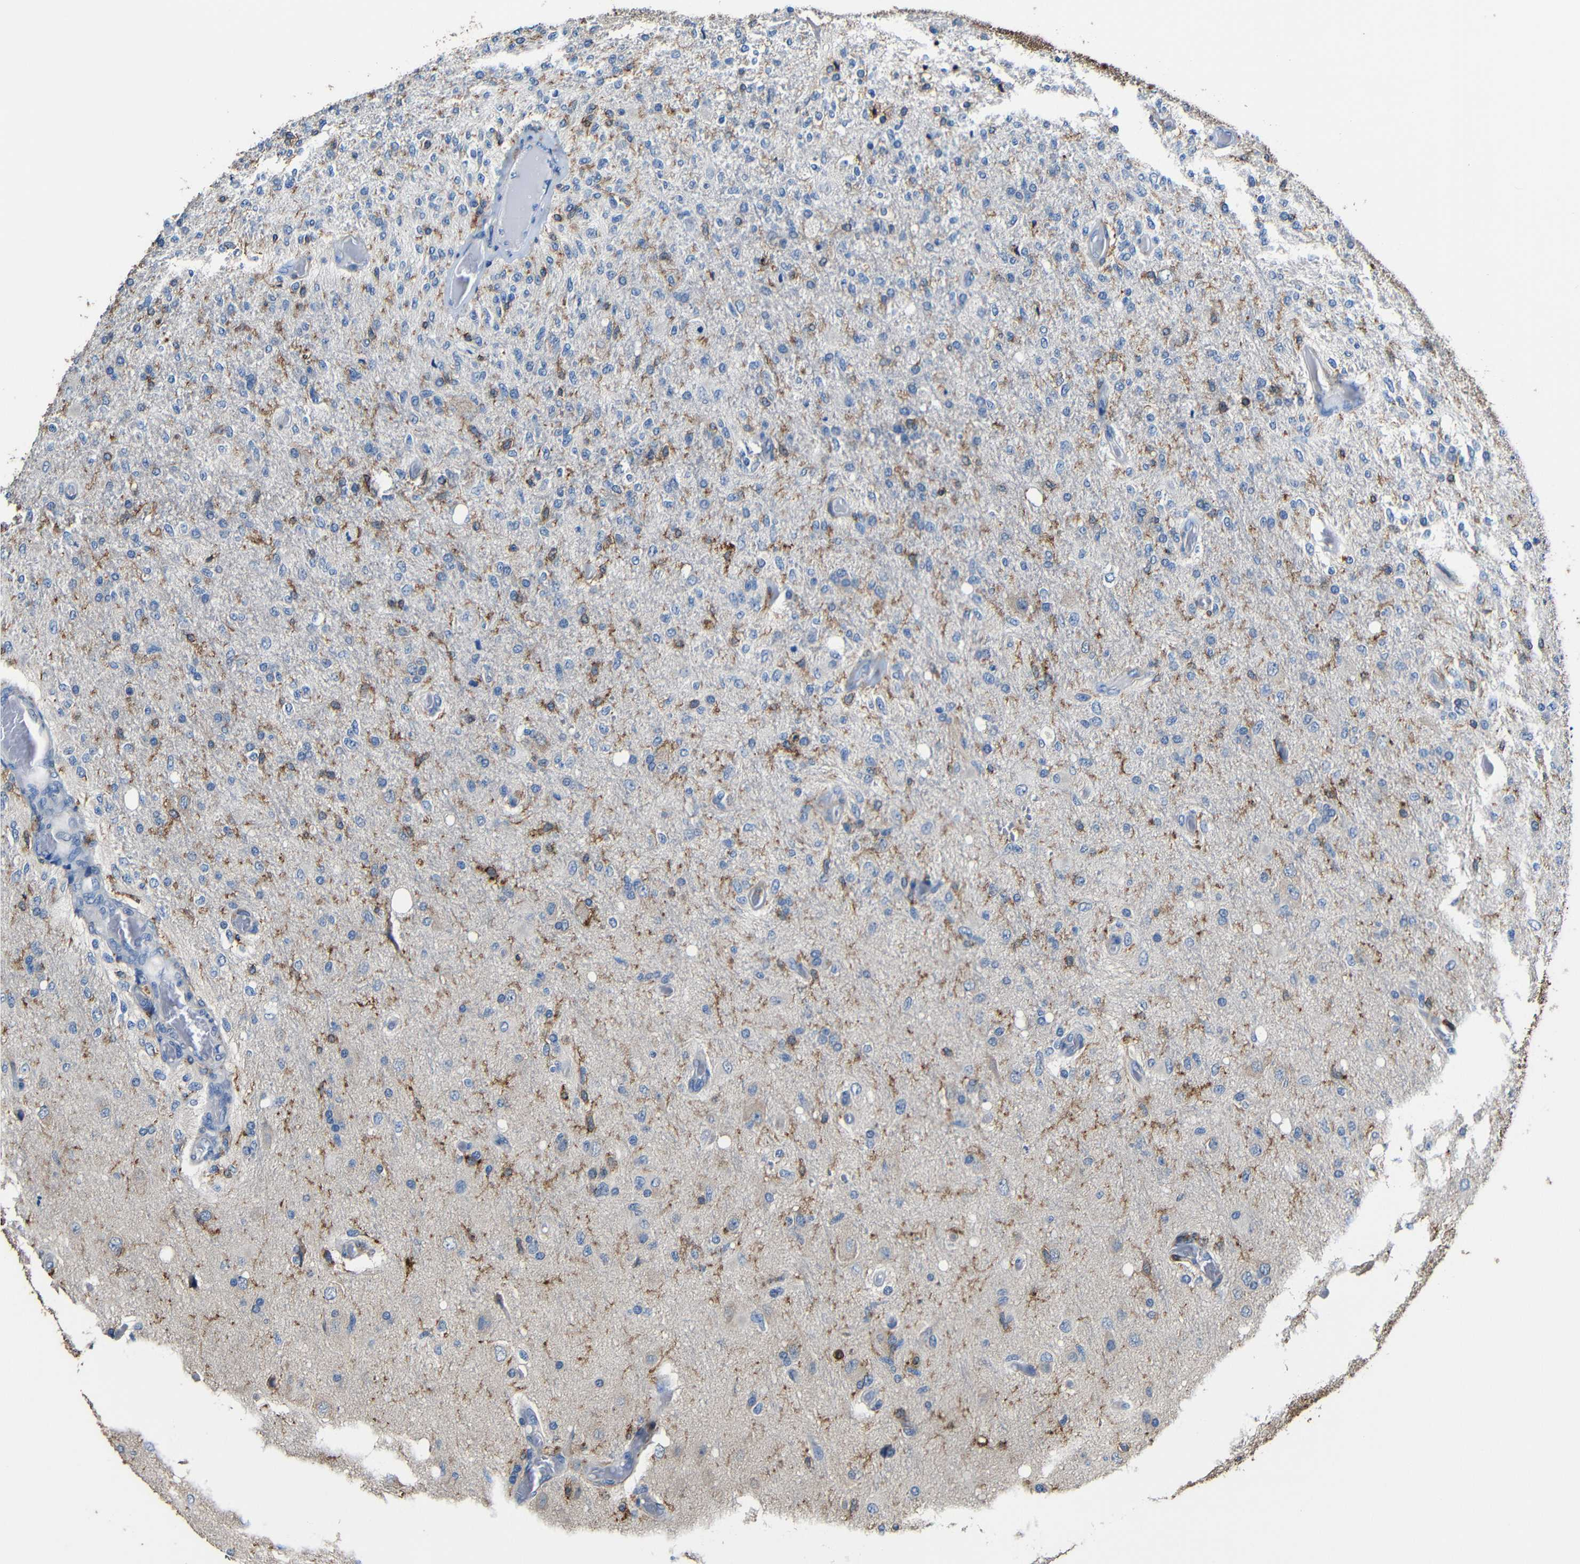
{"staining": {"intensity": "moderate", "quantity": "<25%", "location": "cytoplasmic/membranous"}, "tissue": "glioma", "cell_type": "Tumor cells", "image_type": "cancer", "snomed": [{"axis": "morphology", "description": "Normal tissue, NOS"}, {"axis": "morphology", "description": "Glioma, malignant, High grade"}, {"axis": "topography", "description": "Cerebral cortex"}], "caption": "Protein analysis of glioma tissue exhibits moderate cytoplasmic/membranous staining in approximately <25% of tumor cells.", "gene": "P2RY12", "patient": {"sex": "male", "age": 77}}